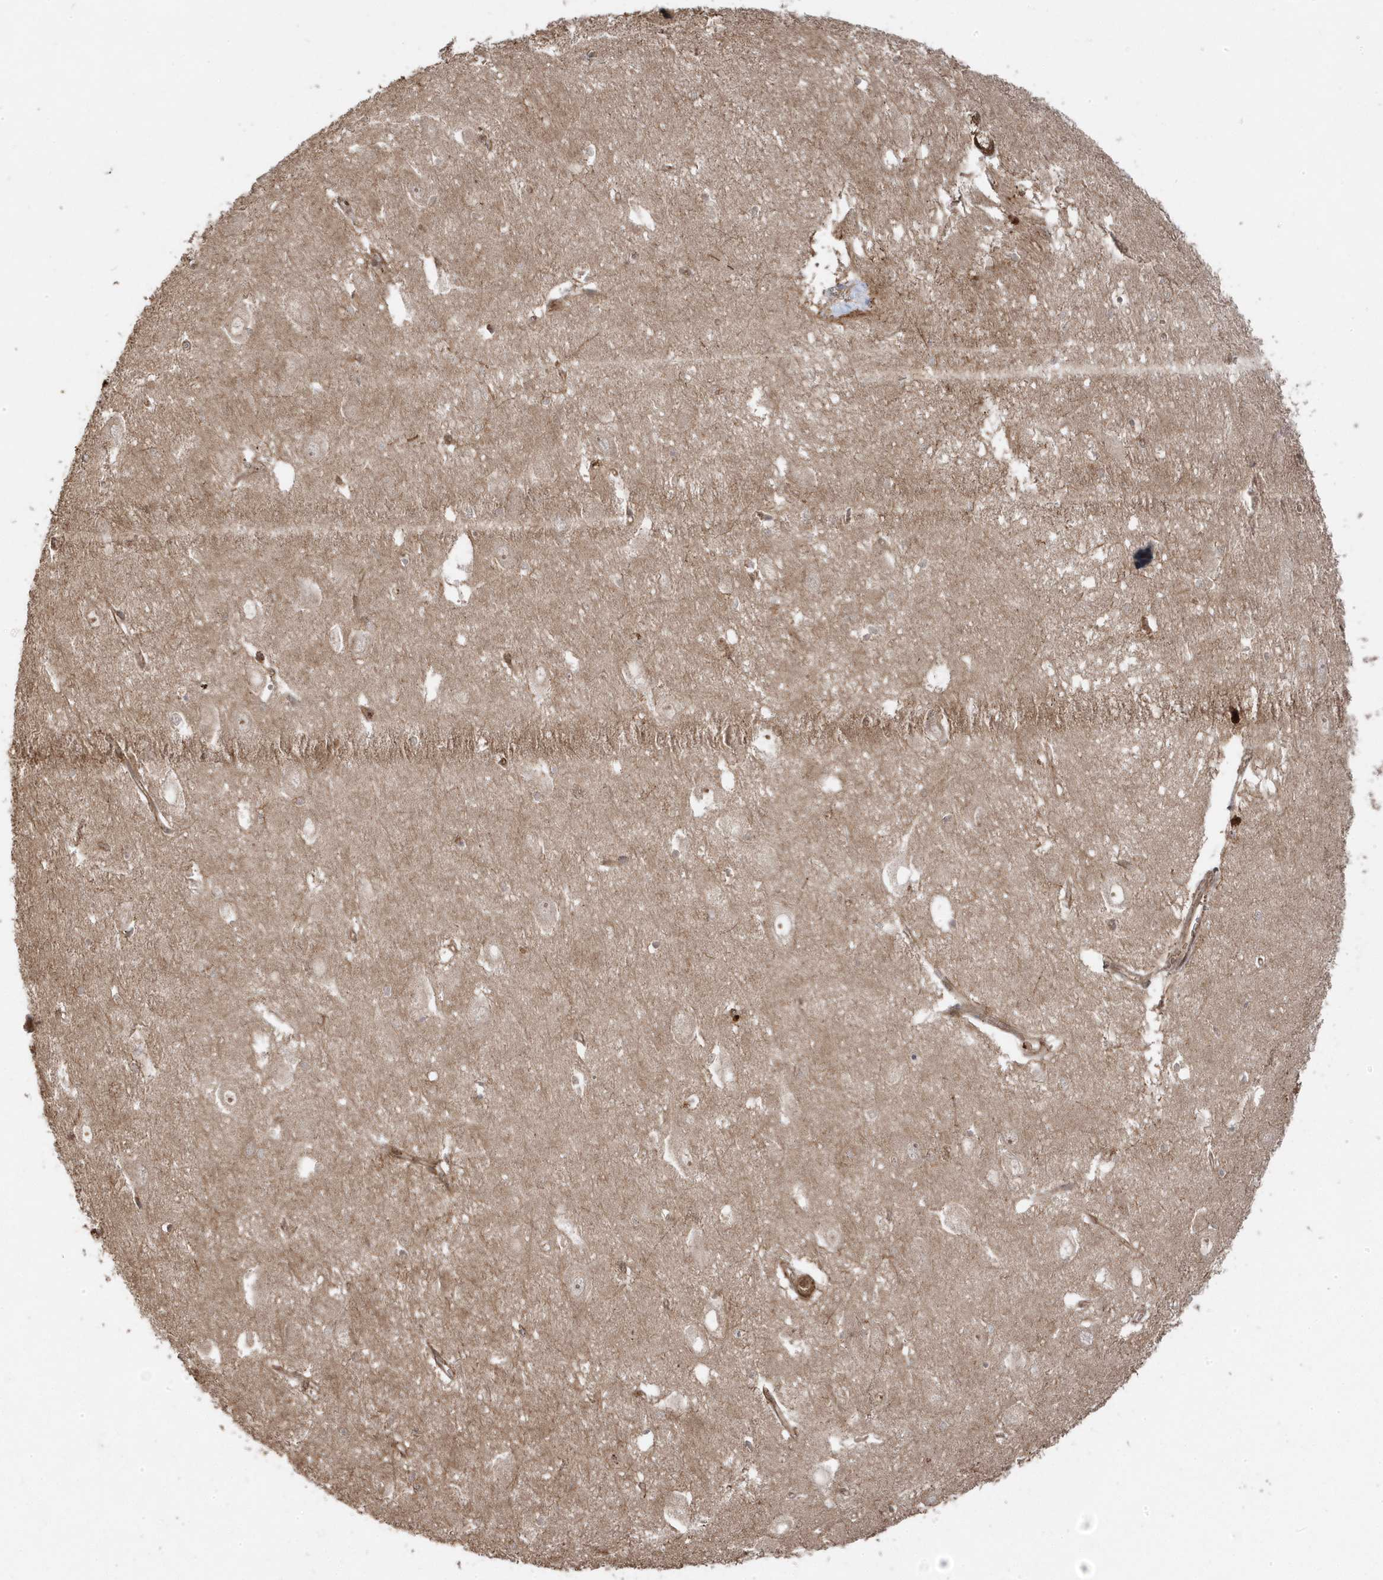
{"staining": {"intensity": "moderate", "quantity": "<25%", "location": "cytoplasmic/membranous"}, "tissue": "hippocampus", "cell_type": "Glial cells", "image_type": "normal", "snomed": [{"axis": "morphology", "description": "Normal tissue, NOS"}, {"axis": "topography", "description": "Hippocampus"}], "caption": "Hippocampus stained with a brown dye shows moderate cytoplasmic/membranous positive positivity in about <25% of glial cells.", "gene": "ASAP1", "patient": {"sex": "female", "age": 64}}